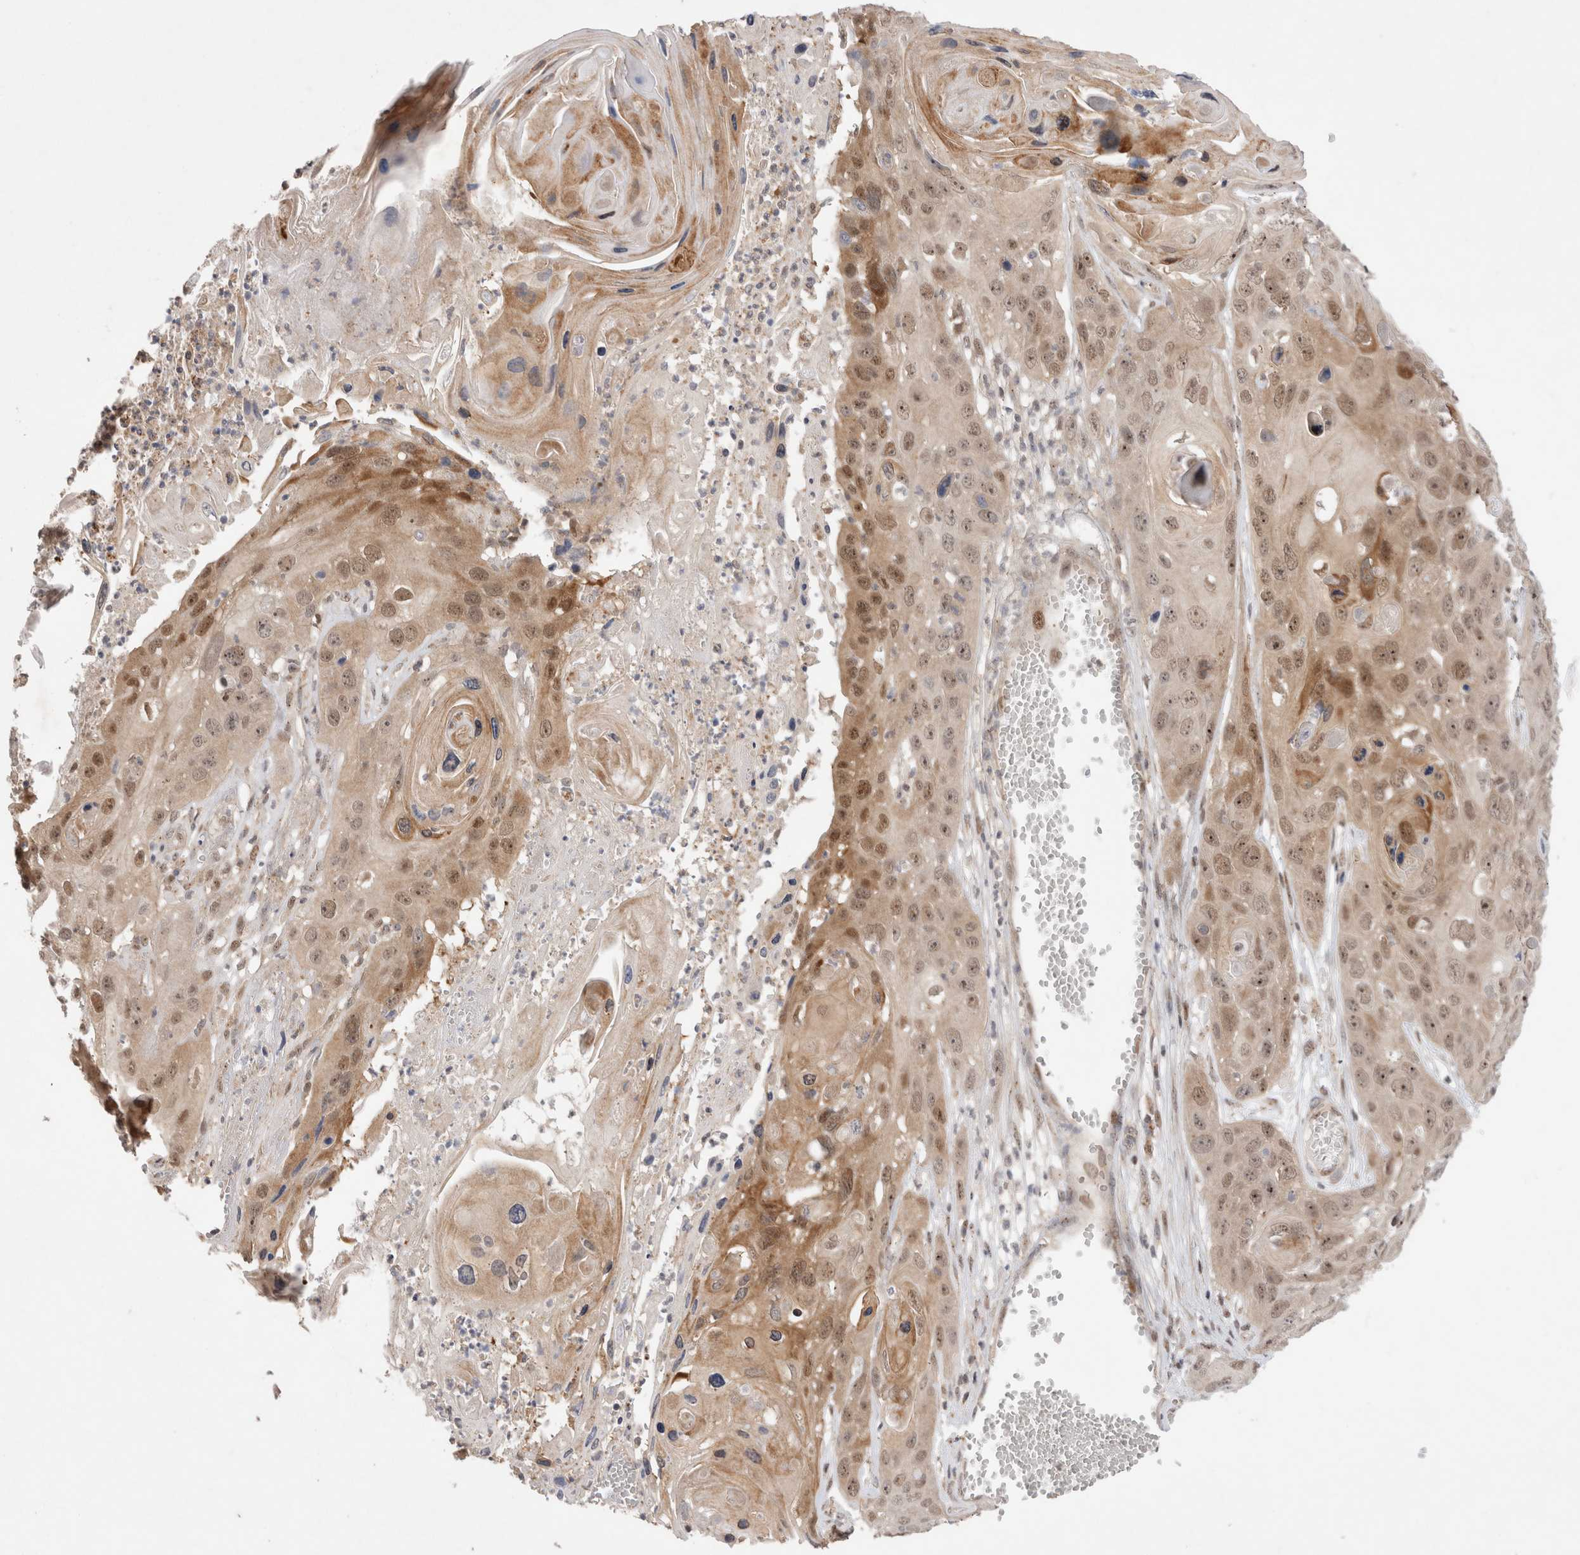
{"staining": {"intensity": "moderate", "quantity": "25%-75%", "location": "cytoplasmic/membranous,nuclear"}, "tissue": "skin cancer", "cell_type": "Tumor cells", "image_type": "cancer", "snomed": [{"axis": "morphology", "description": "Squamous cell carcinoma, NOS"}, {"axis": "topography", "description": "Skin"}], "caption": "A histopathology image of human skin cancer (squamous cell carcinoma) stained for a protein reveals moderate cytoplasmic/membranous and nuclear brown staining in tumor cells. Using DAB (brown) and hematoxylin (blue) stains, captured at high magnification using brightfield microscopy.", "gene": "SLC29A1", "patient": {"sex": "male", "age": 55}}